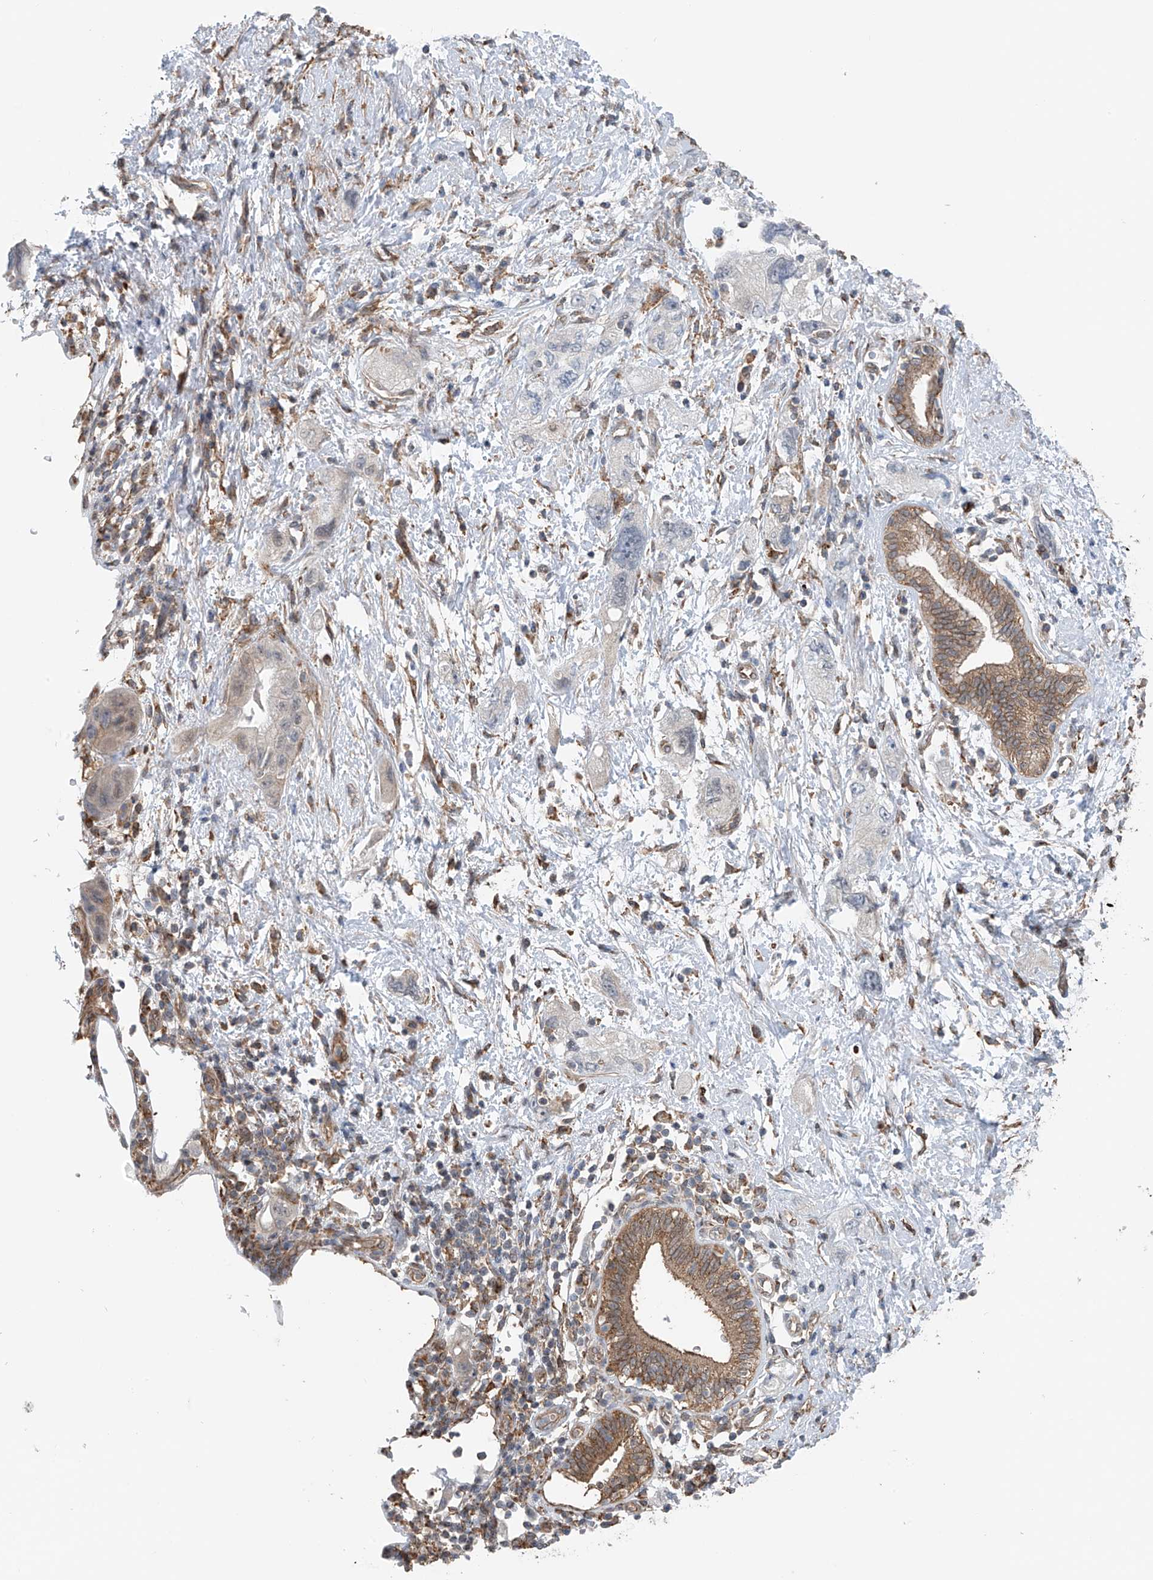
{"staining": {"intensity": "negative", "quantity": "none", "location": "none"}, "tissue": "pancreatic cancer", "cell_type": "Tumor cells", "image_type": "cancer", "snomed": [{"axis": "morphology", "description": "Adenocarcinoma, NOS"}, {"axis": "topography", "description": "Pancreas"}], "caption": "Immunohistochemical staining of adenocarcinoma (pancreatic) reveals no significant expression in tumor cells. (DAB (3,3'-diaminobenzidine) immunohistochemistry (IHC), high magnification).", "gene": "ZNF189", "patient": {"sex": "female", "age": 73}}